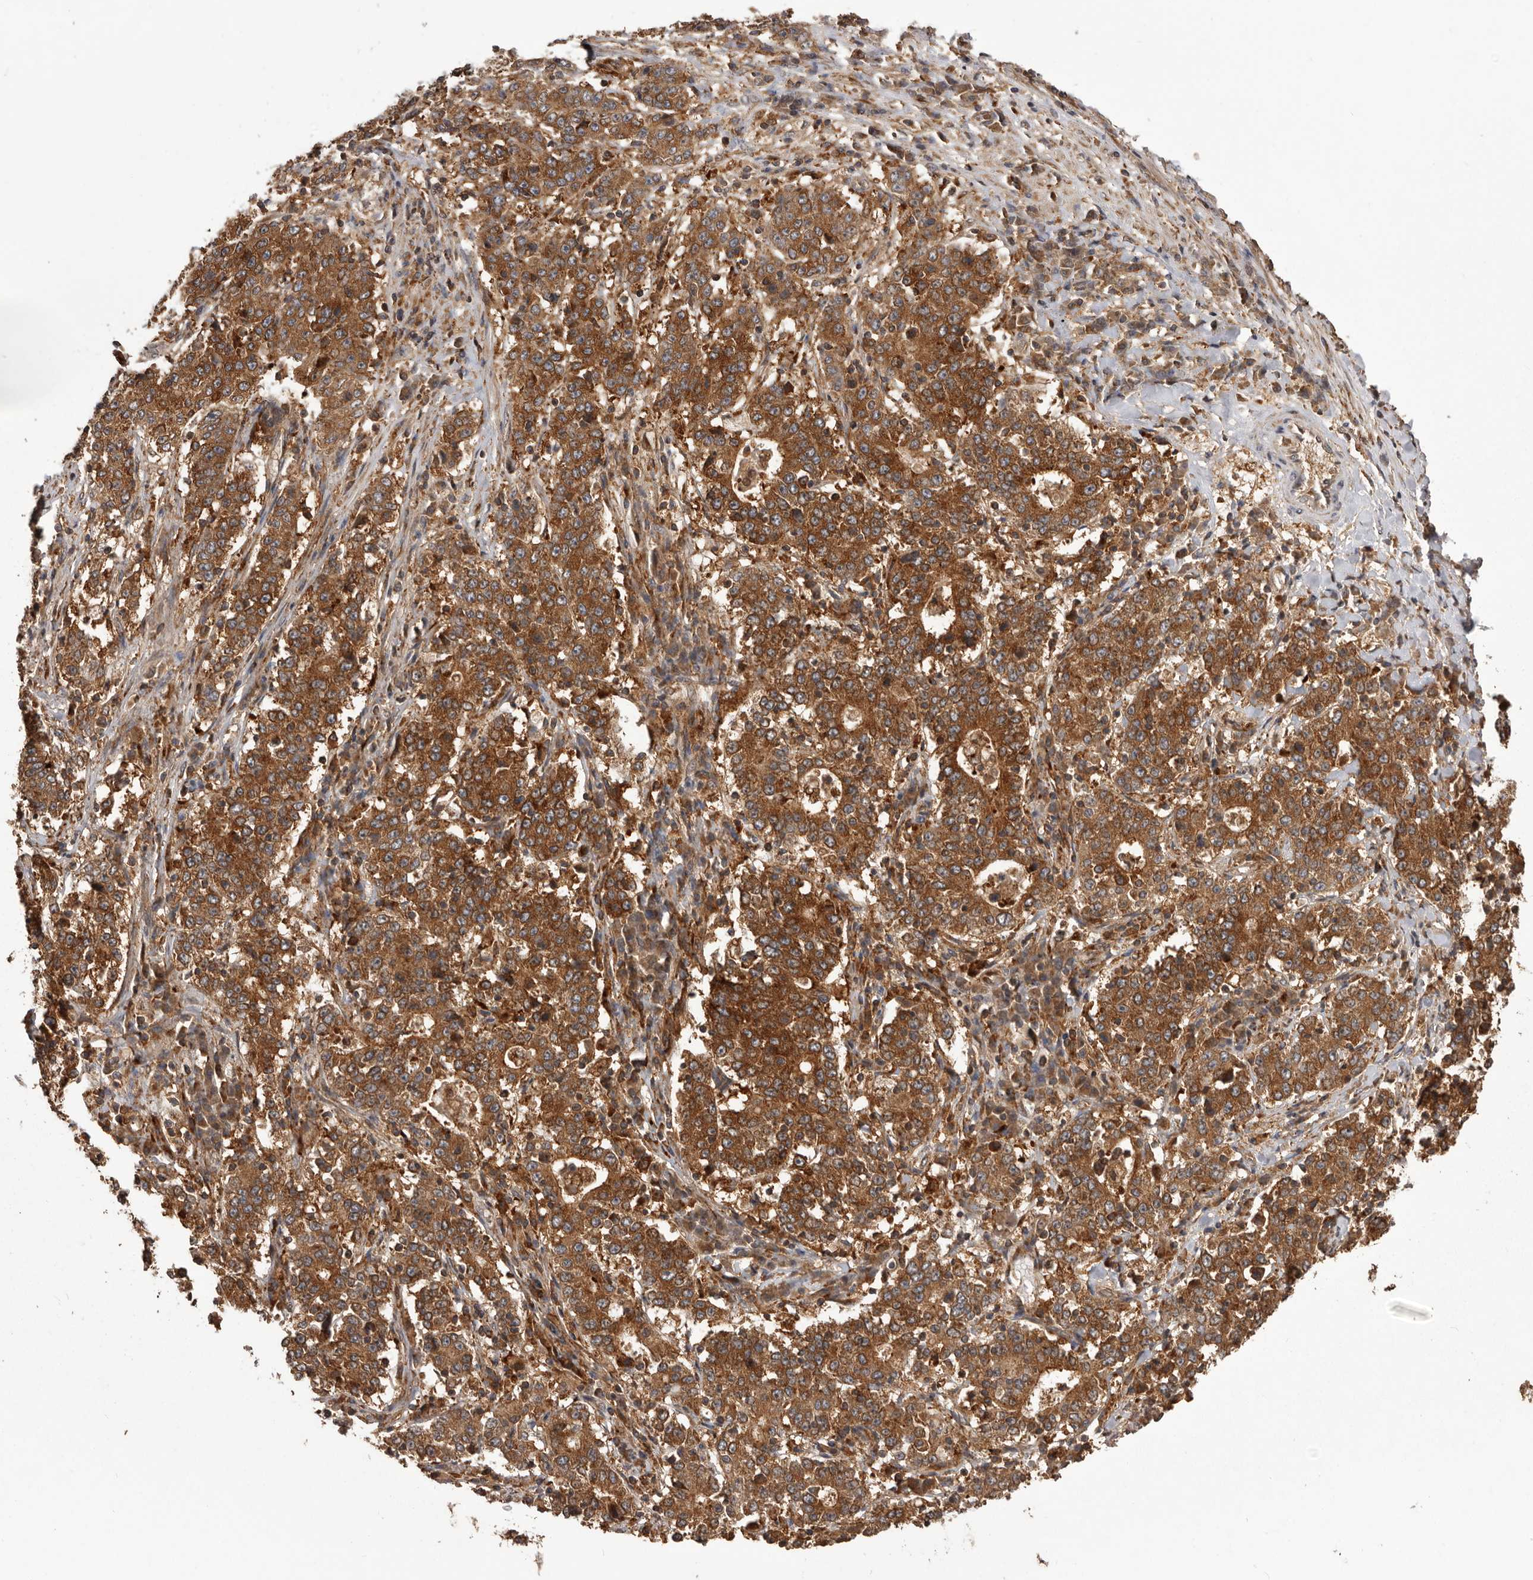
{"staining": {"intensity": "strong", "quantity": ">75%", "location": "cytoplasmic/membranous"}, "tissue": "stomach cancer", "cell_type": "Tumor cells", "image_type": "cancer", "snomed": [{"axis": "morphology", "description": "Adenocarcinoma, NOS"}, {"axis": "topography", "description": "Stomach"}], "caption": "Immunohistochemical staining of adenocarcinoma (stomach) exhibits high levels of strong cytoplasmic/membranous protein expression in about >75% of tumor cells. The protein of interest is shown in brown color, while the nuclei are stained blue.", "gene": "SLC22A3", "patient": {"sex": "male", "age": 59}}